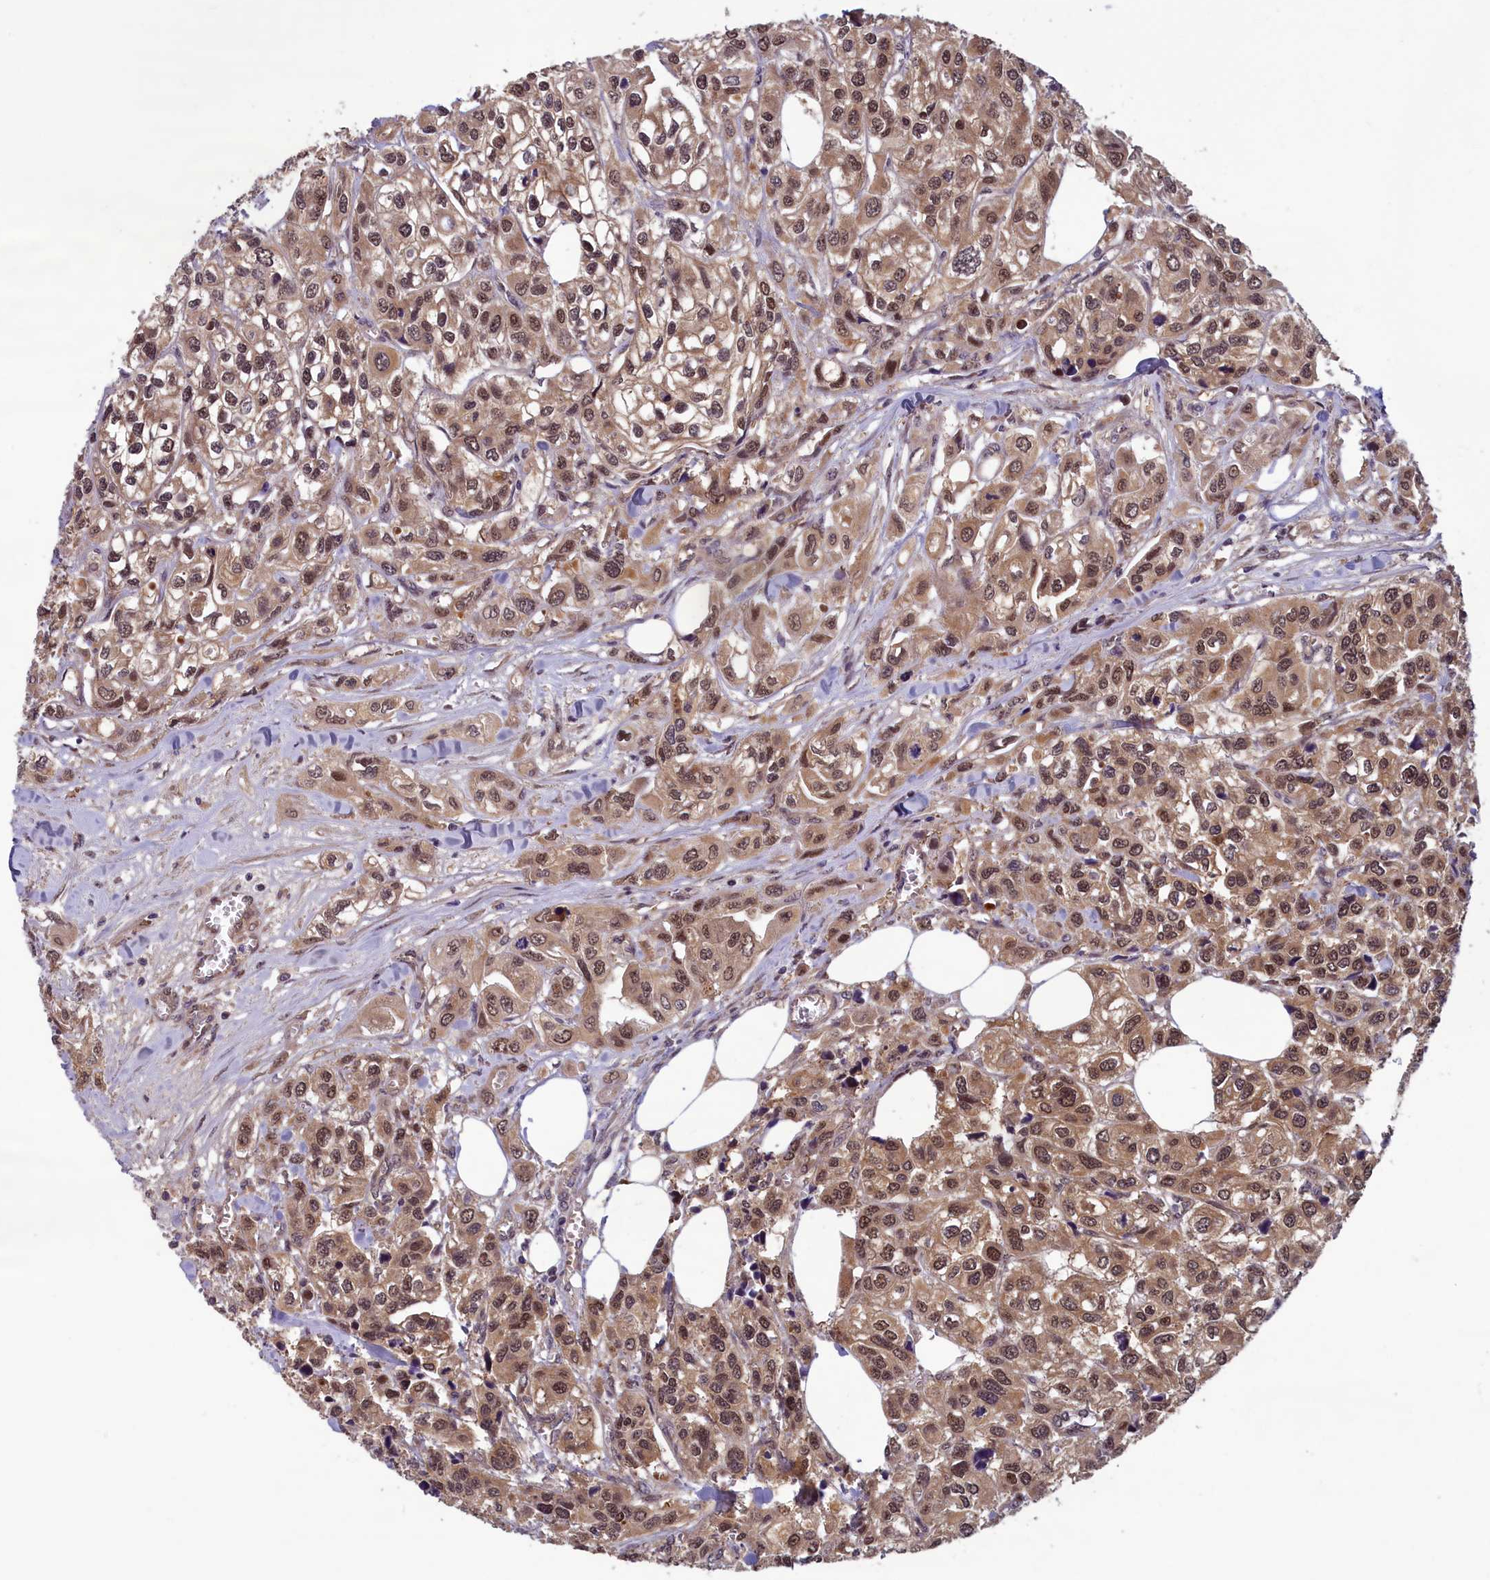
{"staining": {"intensity": "moderate", "quantity": ">75%", "location": "cytoplasmic/membranous,nuclear"}, "tissue": "urothelial cancer", "cell_type": "Tumor cells", "image_type": "cancer", "snomed": [{"axis": "morphology", "description": "Urothelial carcinoma, High grade"}, {"axis": "topography", "description": "Urinary bladder"}], "caption": "IHC micrograph of neoplastic tissue: high-grade urothelial carcinoma stained using IHC shows medium levels of moderate protein expression localized specifically in the cytoplasmic/membranous and nuclear of tumor cells, appearing as a cytoplasmic/membranous and nuclear brown color.", "gene": "CCDC15", "patient": {"sex": "male", "age": 67}}